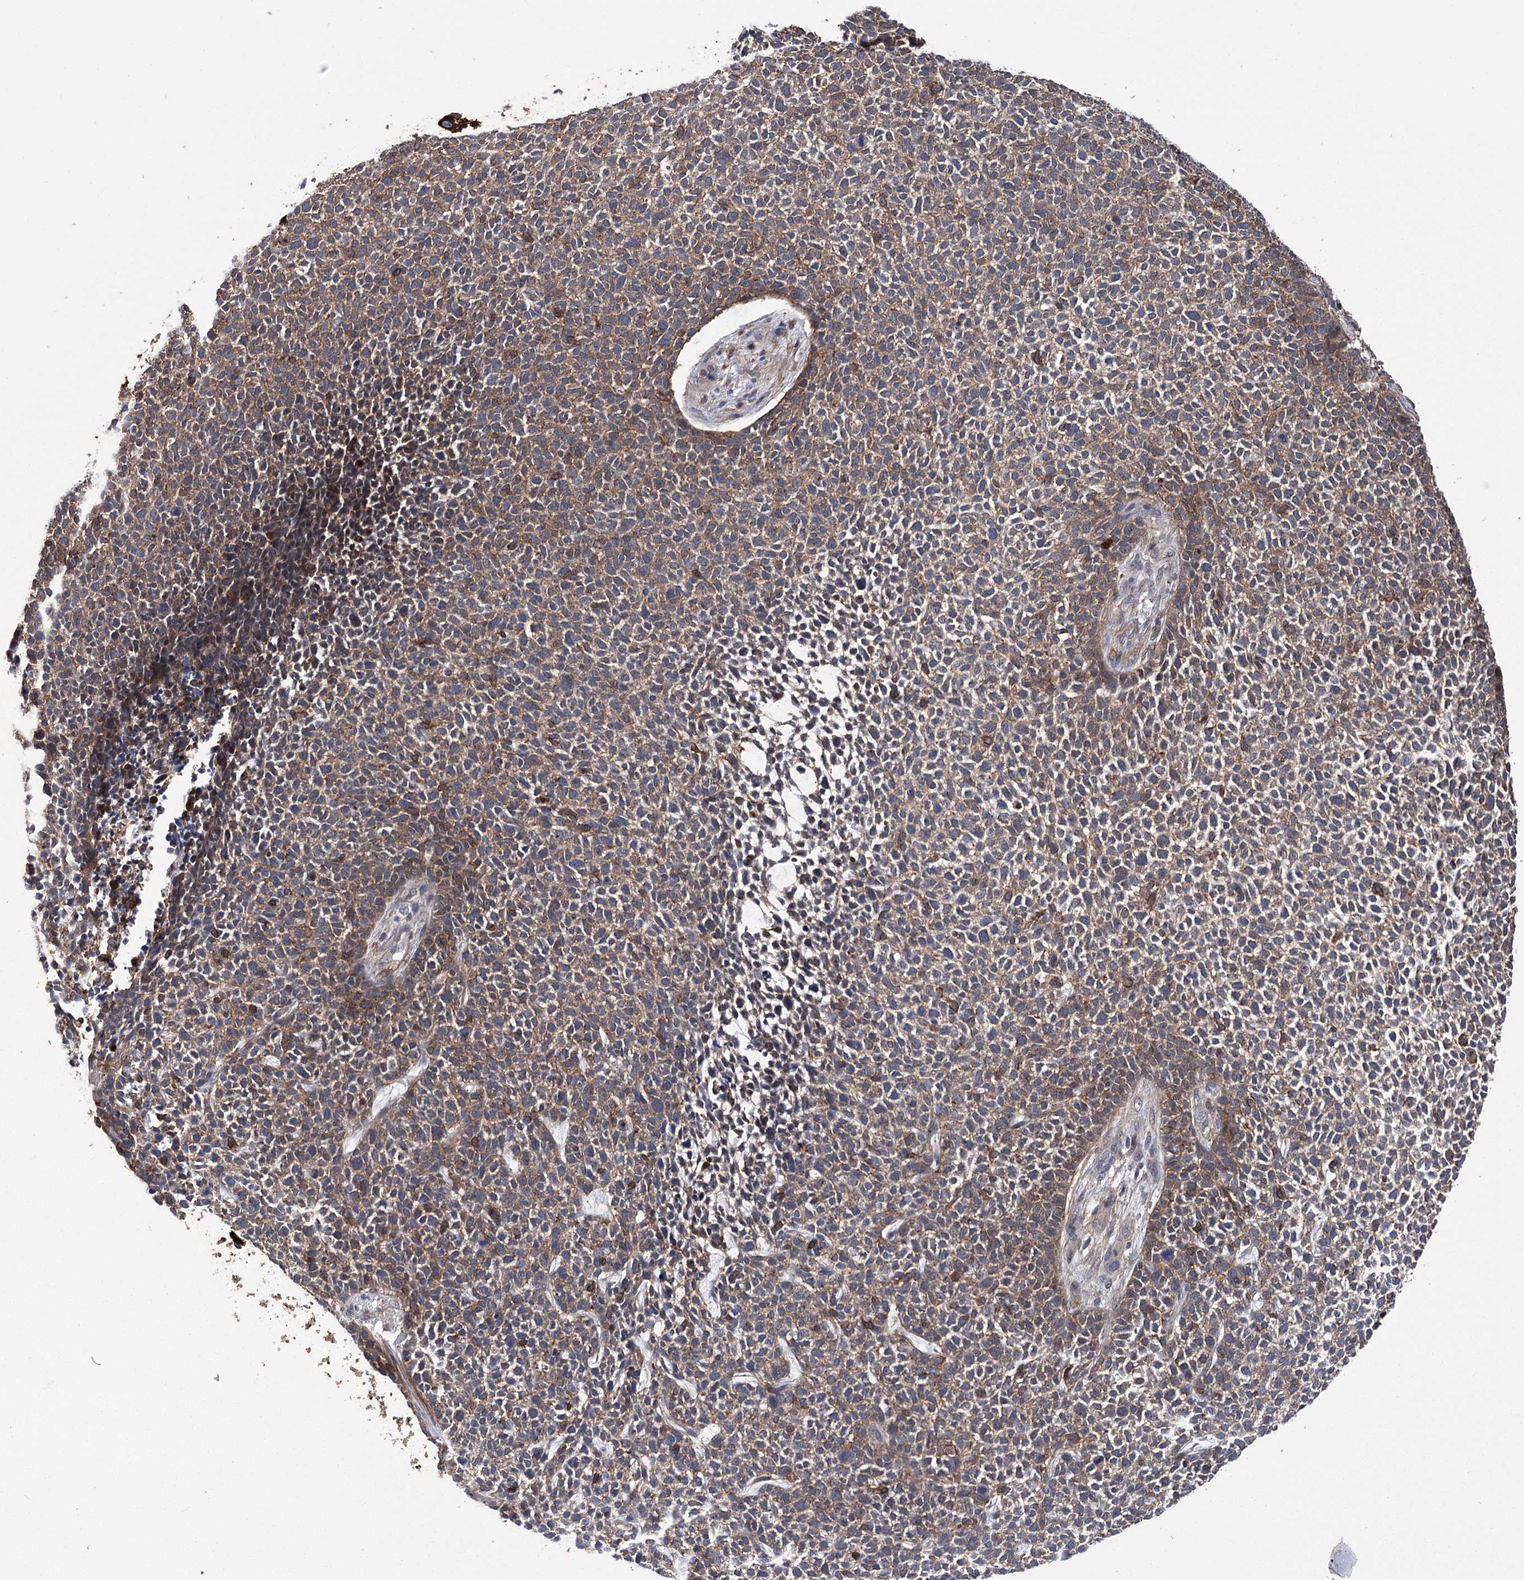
{"staining": {"intensity": "weak", "quantity": "25%-75%", "location": "cytoplasmic/membranous"}, "tissue": "skin cancer", "cell_type": "Tumor cells", "image_type": "cancer", "snomed": [{"axis": "morphology", "description": "Basal cell carcinoma"}, {"axis": "topography", "description": "Skin"}], "caption": "The immunohistochemical stain labels weak cytoplasmic/membranous staining in tumor cells of skin cancer (basal cell carcinoma) tissue. The protein is shown in brown color, while the nuclei are stained blue.", "gene": "DPP3", "patient": {"sex": "female", "age": 84}}